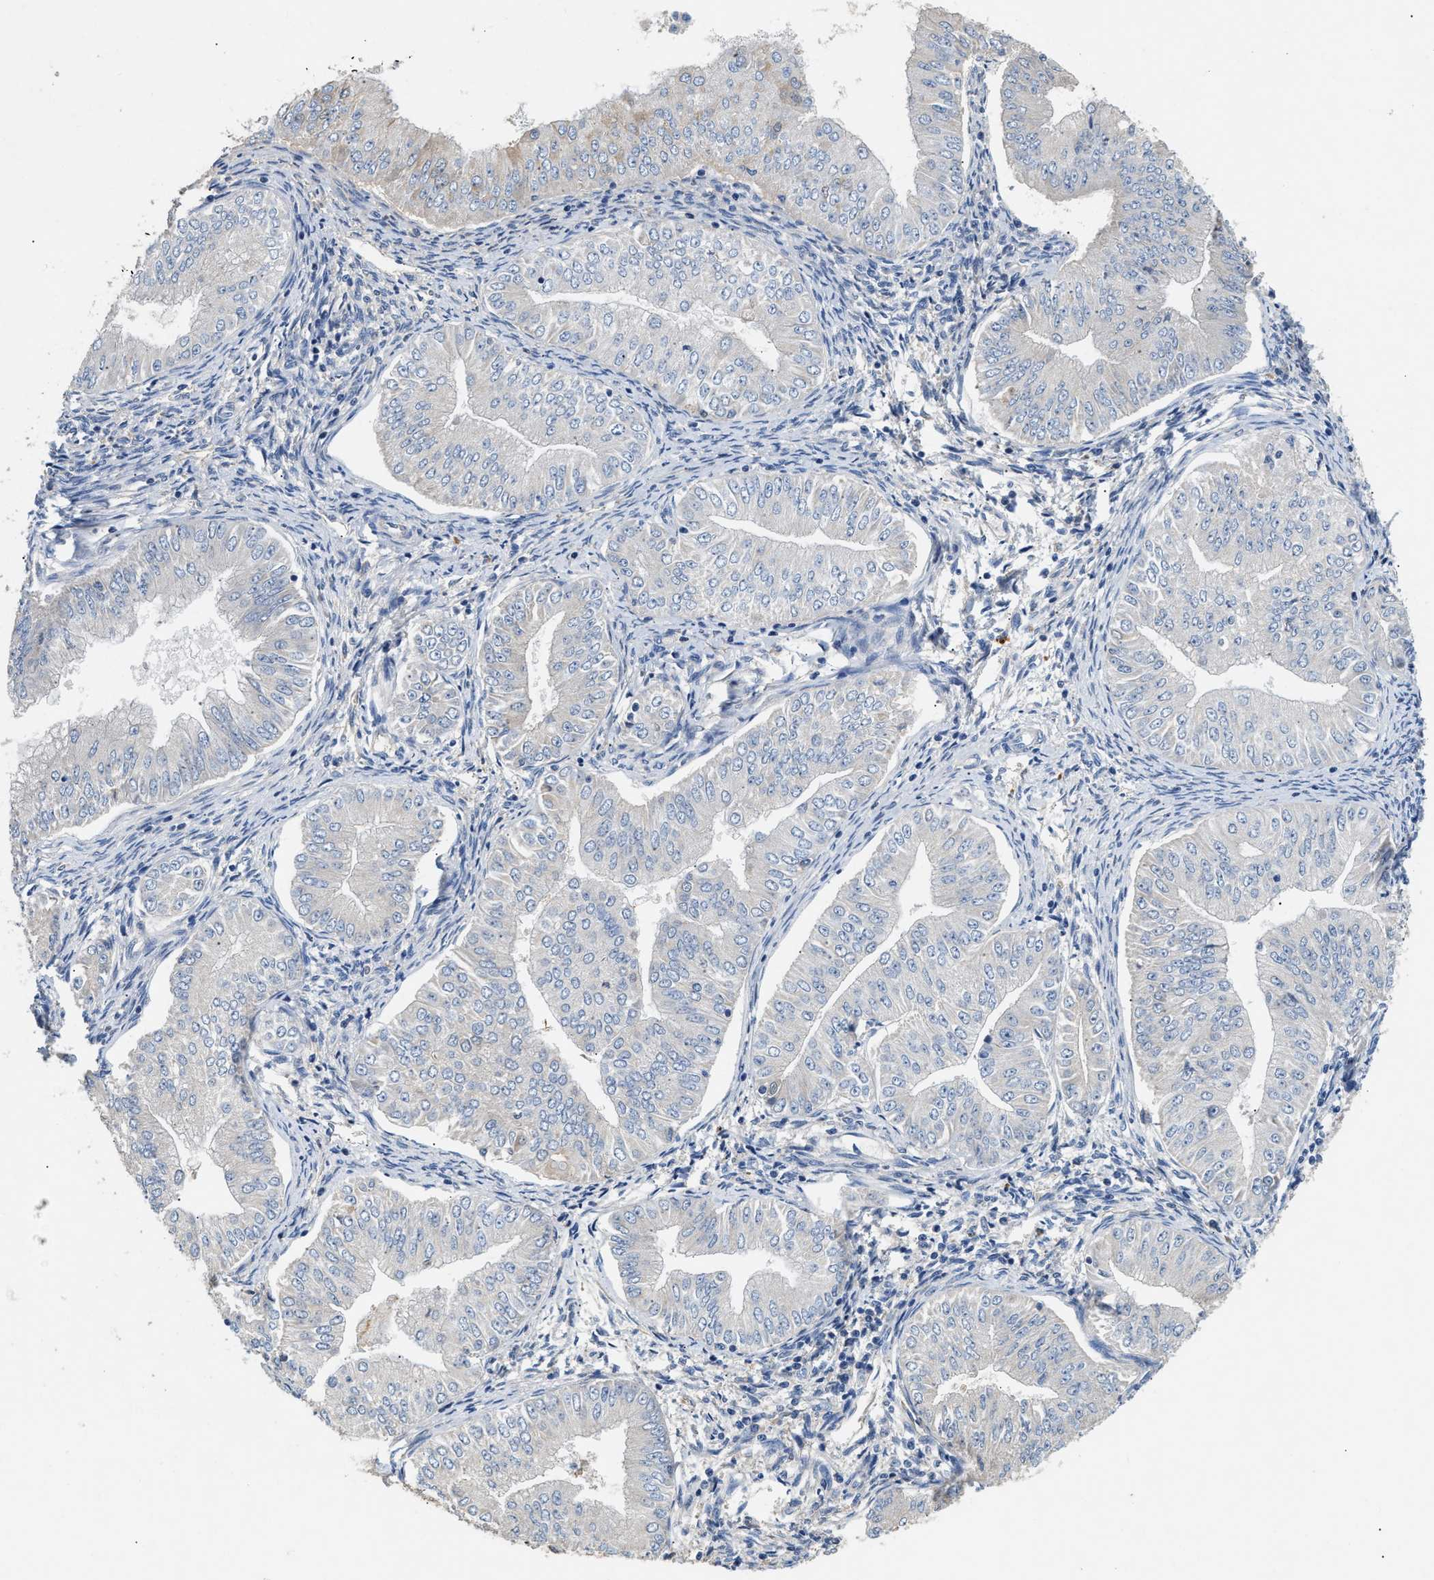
{"staining": {"intensity": "negative", "quantity": "none", "location": "none"}, "tissue": "endometrial cancer", "cell_type": "Tumor cells", "image_type": "cancer", "snomed": [{"axis": "morphology", "description": "Normal tissue, NOS"}, {"axis": "morphology", "description": "Adenocarcinoma, NOS"}, {"axis": "topography", "description": "Endometrium"}], "caption": "Human endometrial cancer (adenocarcinoma) stained for a protein using immunohistochemistry reveals no expression in tumor cells.", "gene": "IL17RC", "patient": {"sex": "female", "age": 53}}